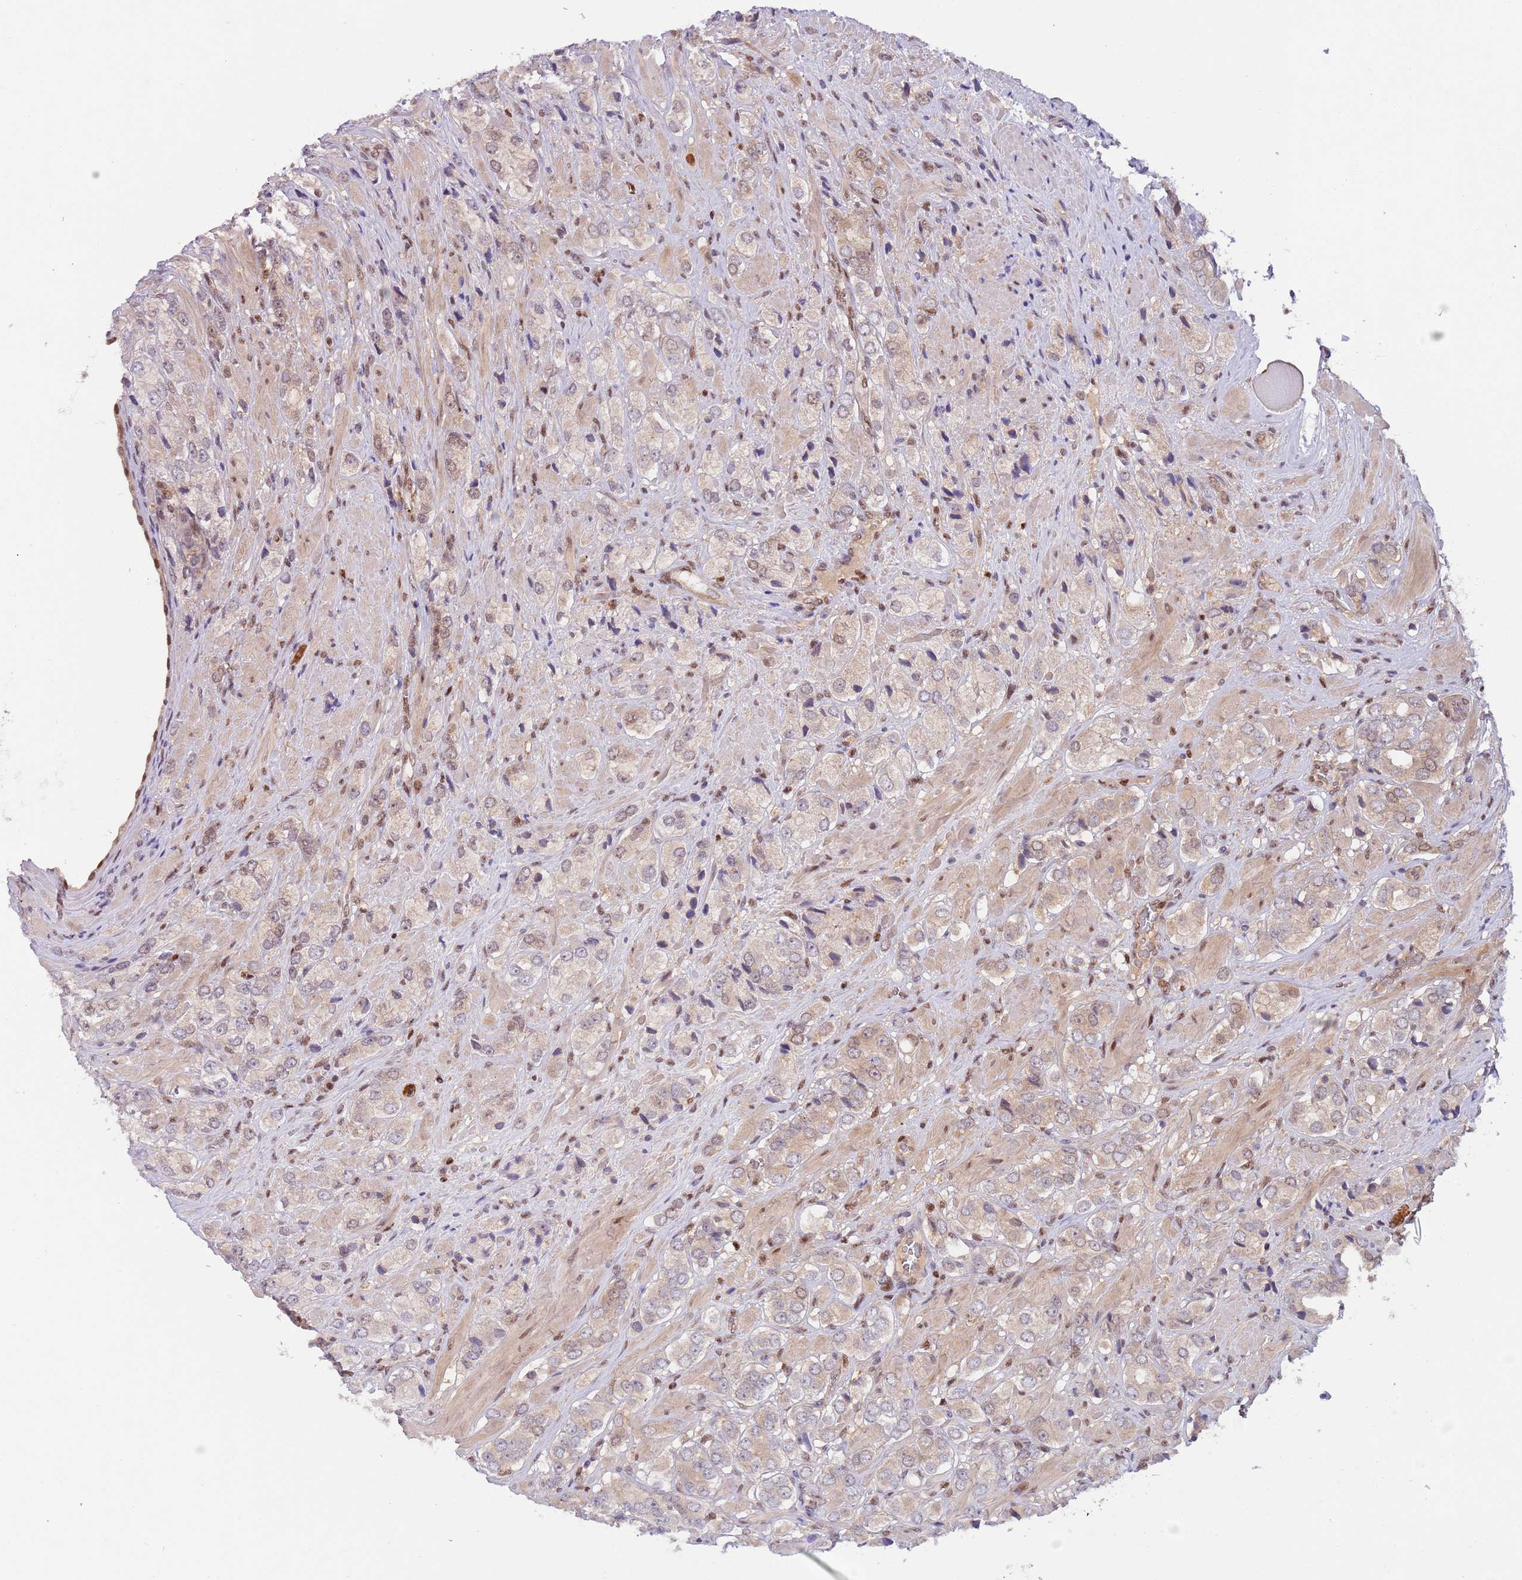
{"staining": {"intensity": "weak", "quantity": "<25%", "location": "cytoplasmic/membranous"}, "tissue": "prostate cancer", "cell_type": "Tumor cells", "image_type": "cancer", "snomed": [{"axis": "morphology", "description": "Adenocarcinoma, High grade"}, {"axis": "topography", "description": "Prostate and seminal vesicle, NOS"}], "caption": "IHC photomicrograph of prostate cancer (high-grade adenocarcinoma) stained for a protein (brown), which displays no positivity in tumor cells.", "gene": "RMND5B", "patient": {"sex": "male", "age": 64}}